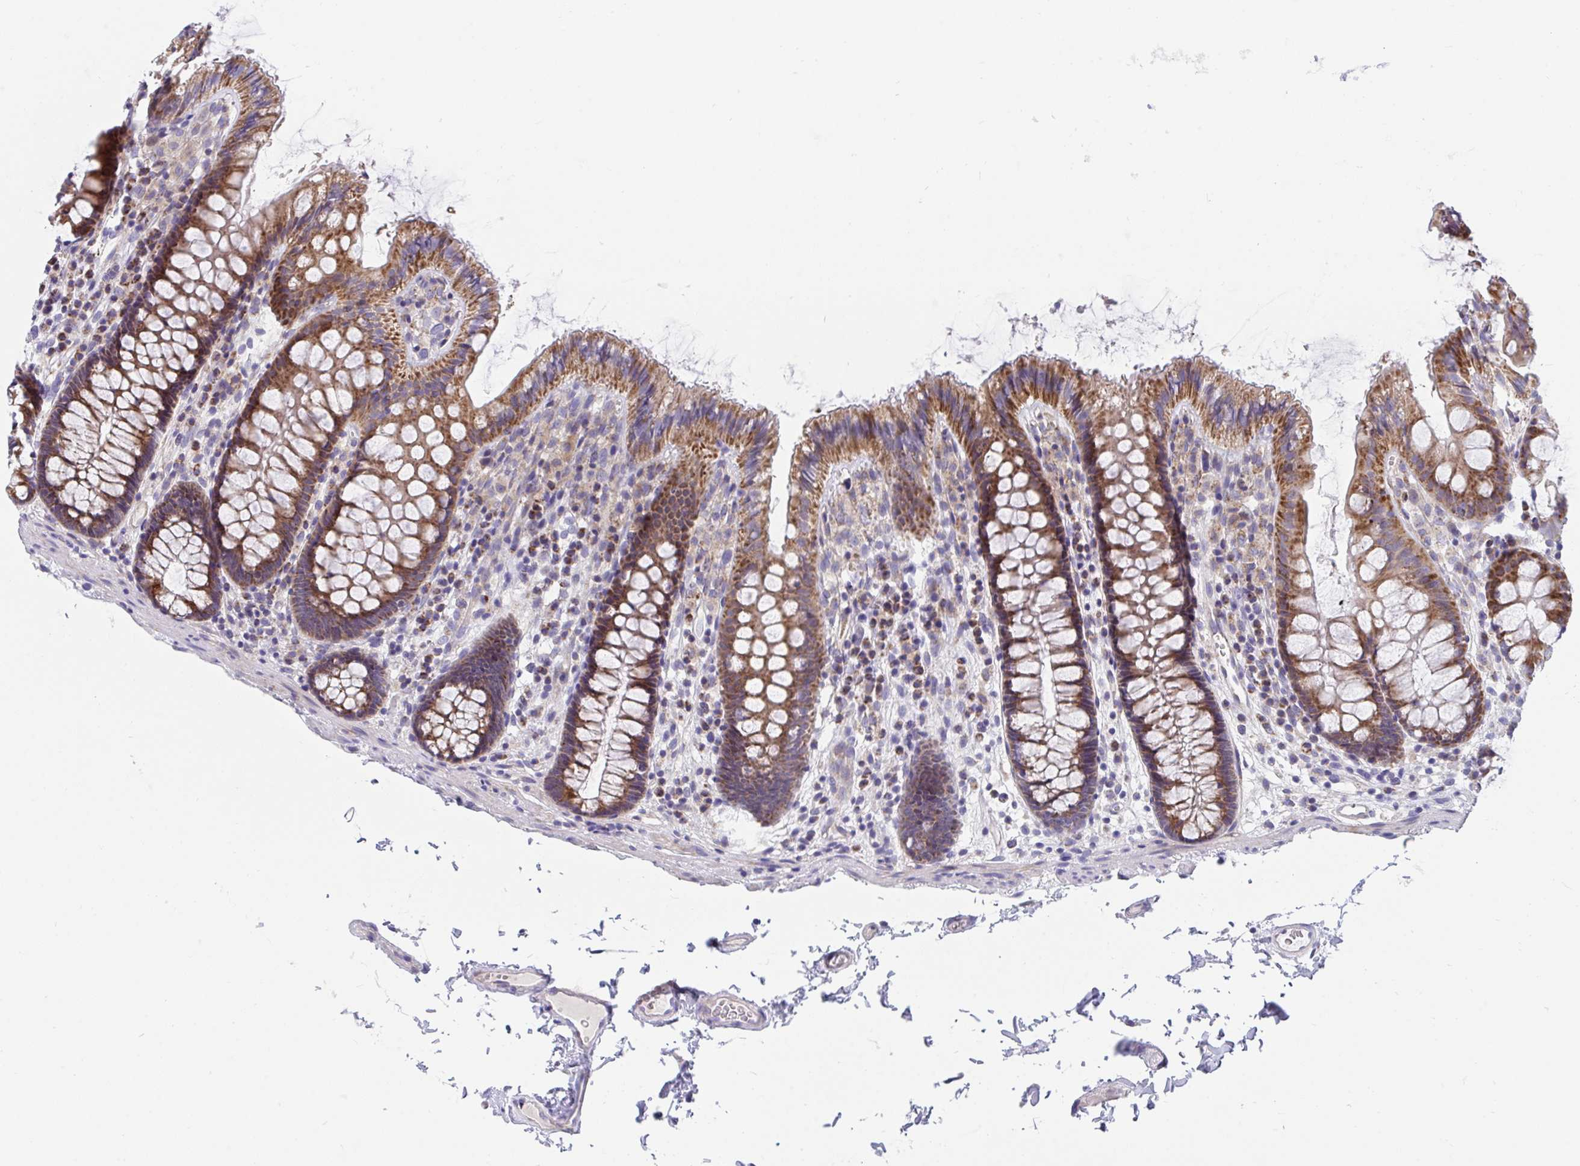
{"staining": {"intensity": "weak", "quantity": "<25%", "location": "cytoplasmic/membranous"}, "tissue": "colon", "cell_type": "Endothelial cells", "image_type": "normal", "snomed": [{"axis": "morphology", "description": "Normal tissue, NOS"}, {"axis": "topography", "description": "Colon"}], "caption": "Human colon stained for a protein using immunohistochemistry exhibits no expression in endothelial cells.", "gene": "DTX3", "patient": {"sex": "male", "age": 84}}